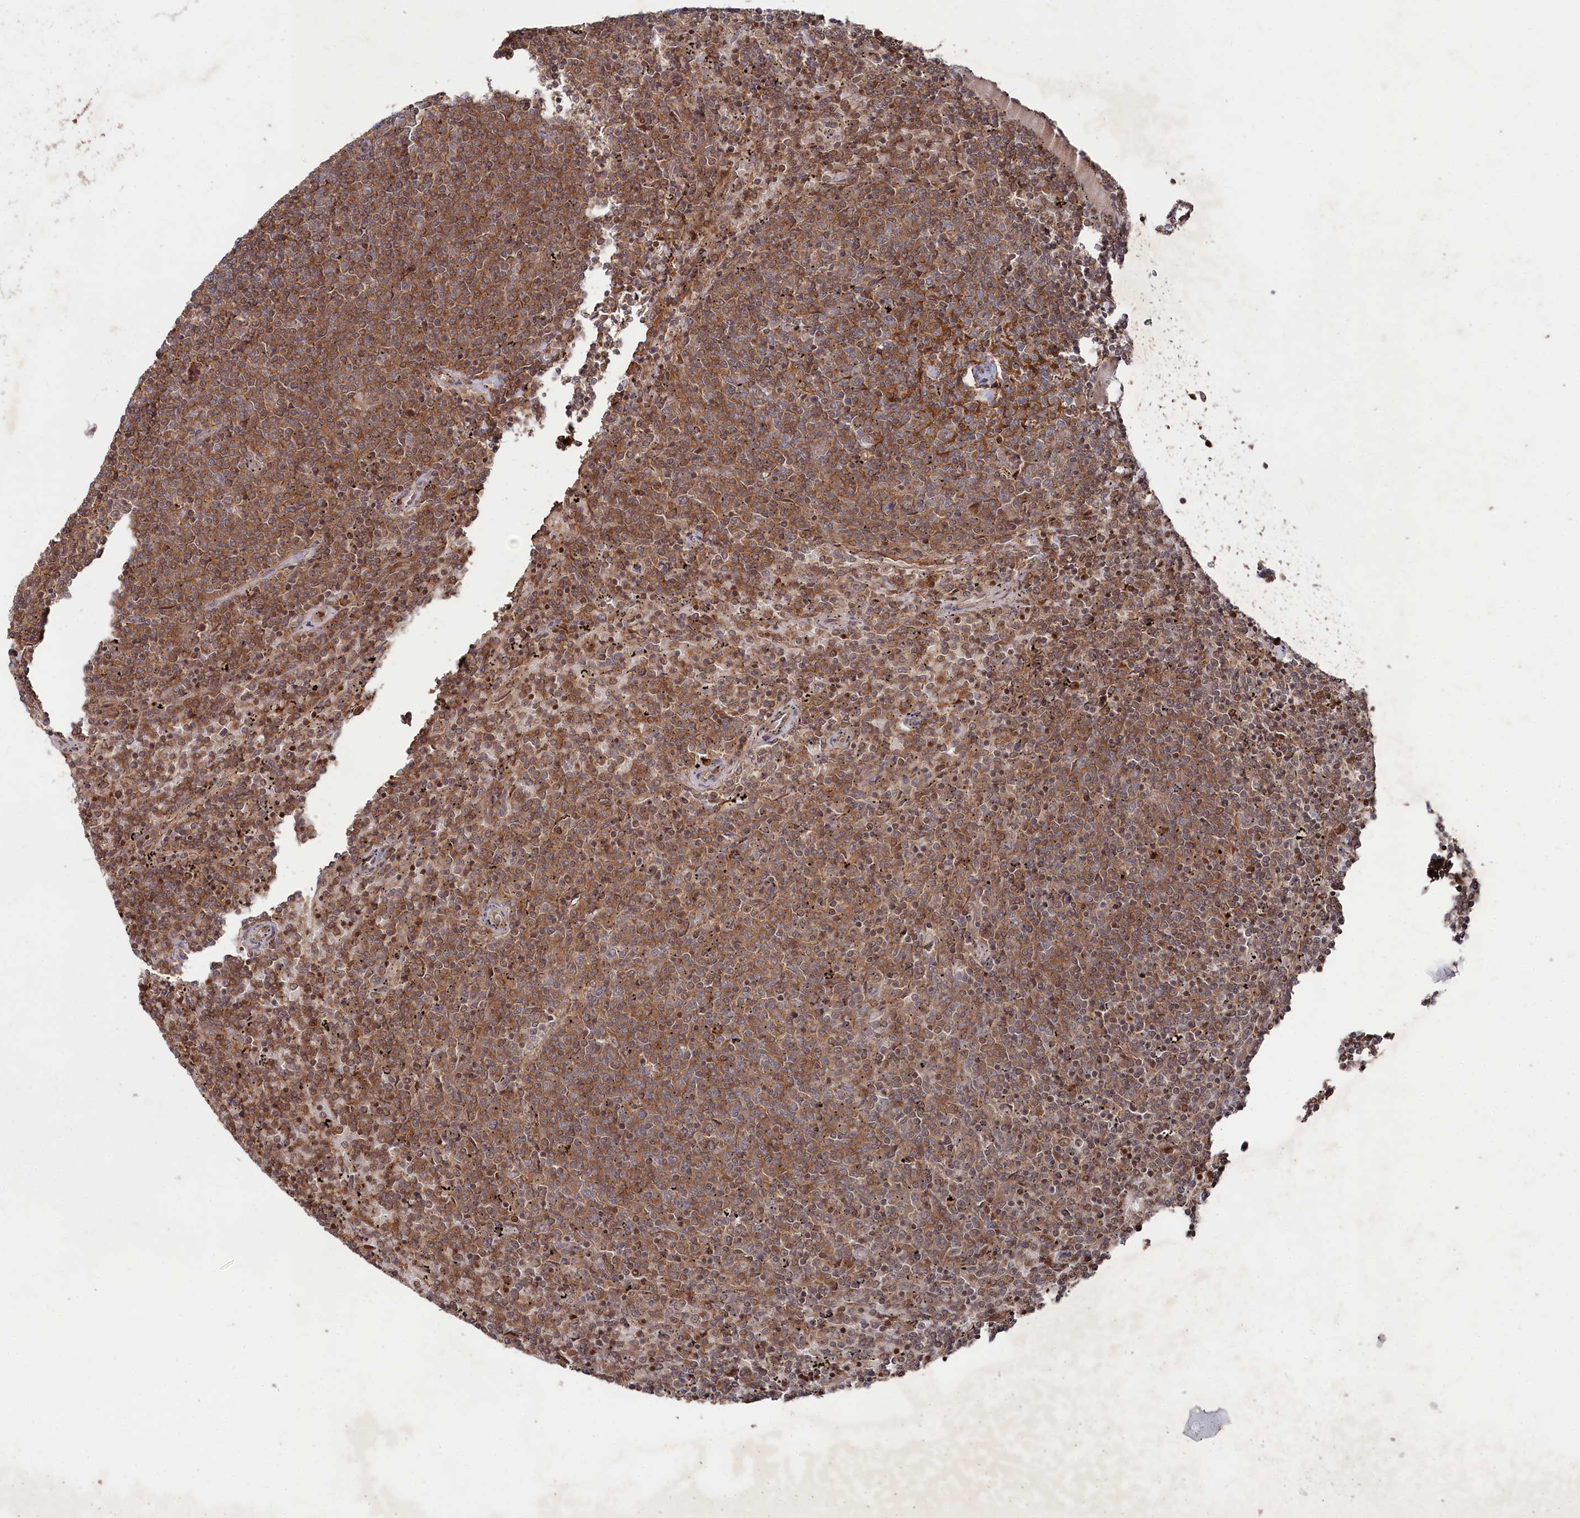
{"staining": {"intensity": "moderate", "quantity": ">75%", "location": "cytoplasmic/membranous,nuclear"}, "tissue": "lymphoma", "cell_type": "Tumor cells", "image_type": "cancer", "snomed": [{"axis": "morphology", "description": "Malignant lymphoma, non-Hodgkin's type, Low grade"}, {"axis": "topography", "description": "Spleen"}], "caption": "Malignant lymphoma, non-Hodgkin's type (low-grade) stained for a protein shows moderate cytoplasmic/membranous and nuclear positivity in tumor cells. (IHC, brightfield microscopy, high magnification).", "gene": "BORCS7", "patient": {"sex": "female", "age": 50}}